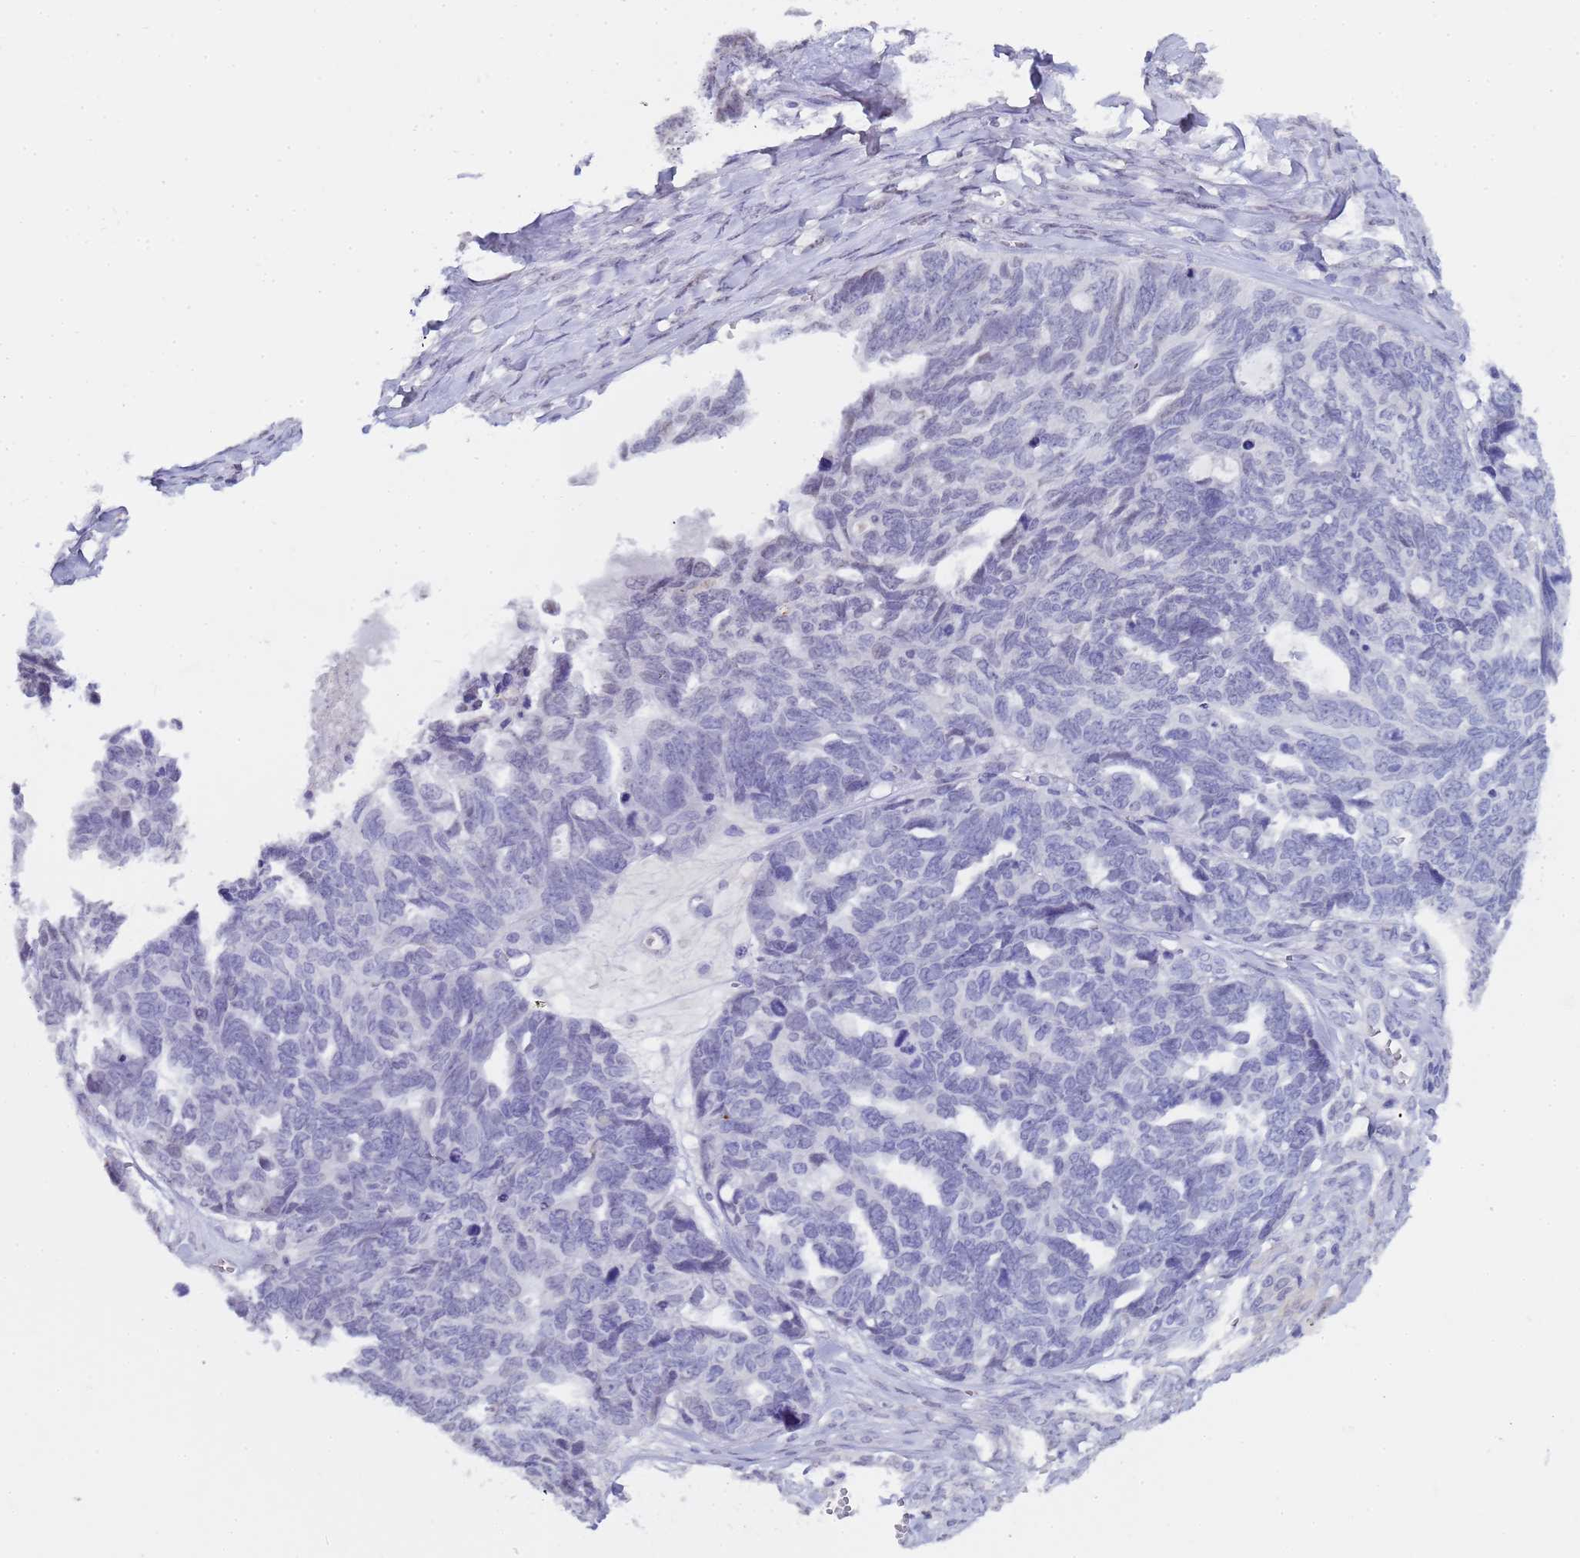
{"staining": {"intensity": "negative", "quantity": "none", "location": "none"}, "tissue": "ovarian cancer", "cell_type": "Tumor cells", "image_type": "cancer", "snomed": [{"axis": "morphology", "description": "Cystadenocarcinoma, serous, NOS"}, {"axis": "topography", "description": "Ovary"}], "caption": "Ovarian cancer (serous cystadenocarcinoma) was stained to show a protein in brown. There is no significant positivity in tumor cells. Brightfield microscopy of immunohistochemistry stained with DAB (brown) and hematoxylin (blue), captured at high magnification.", "gene": "CTRC", "patient": {"sex": "female", "age": 79}}